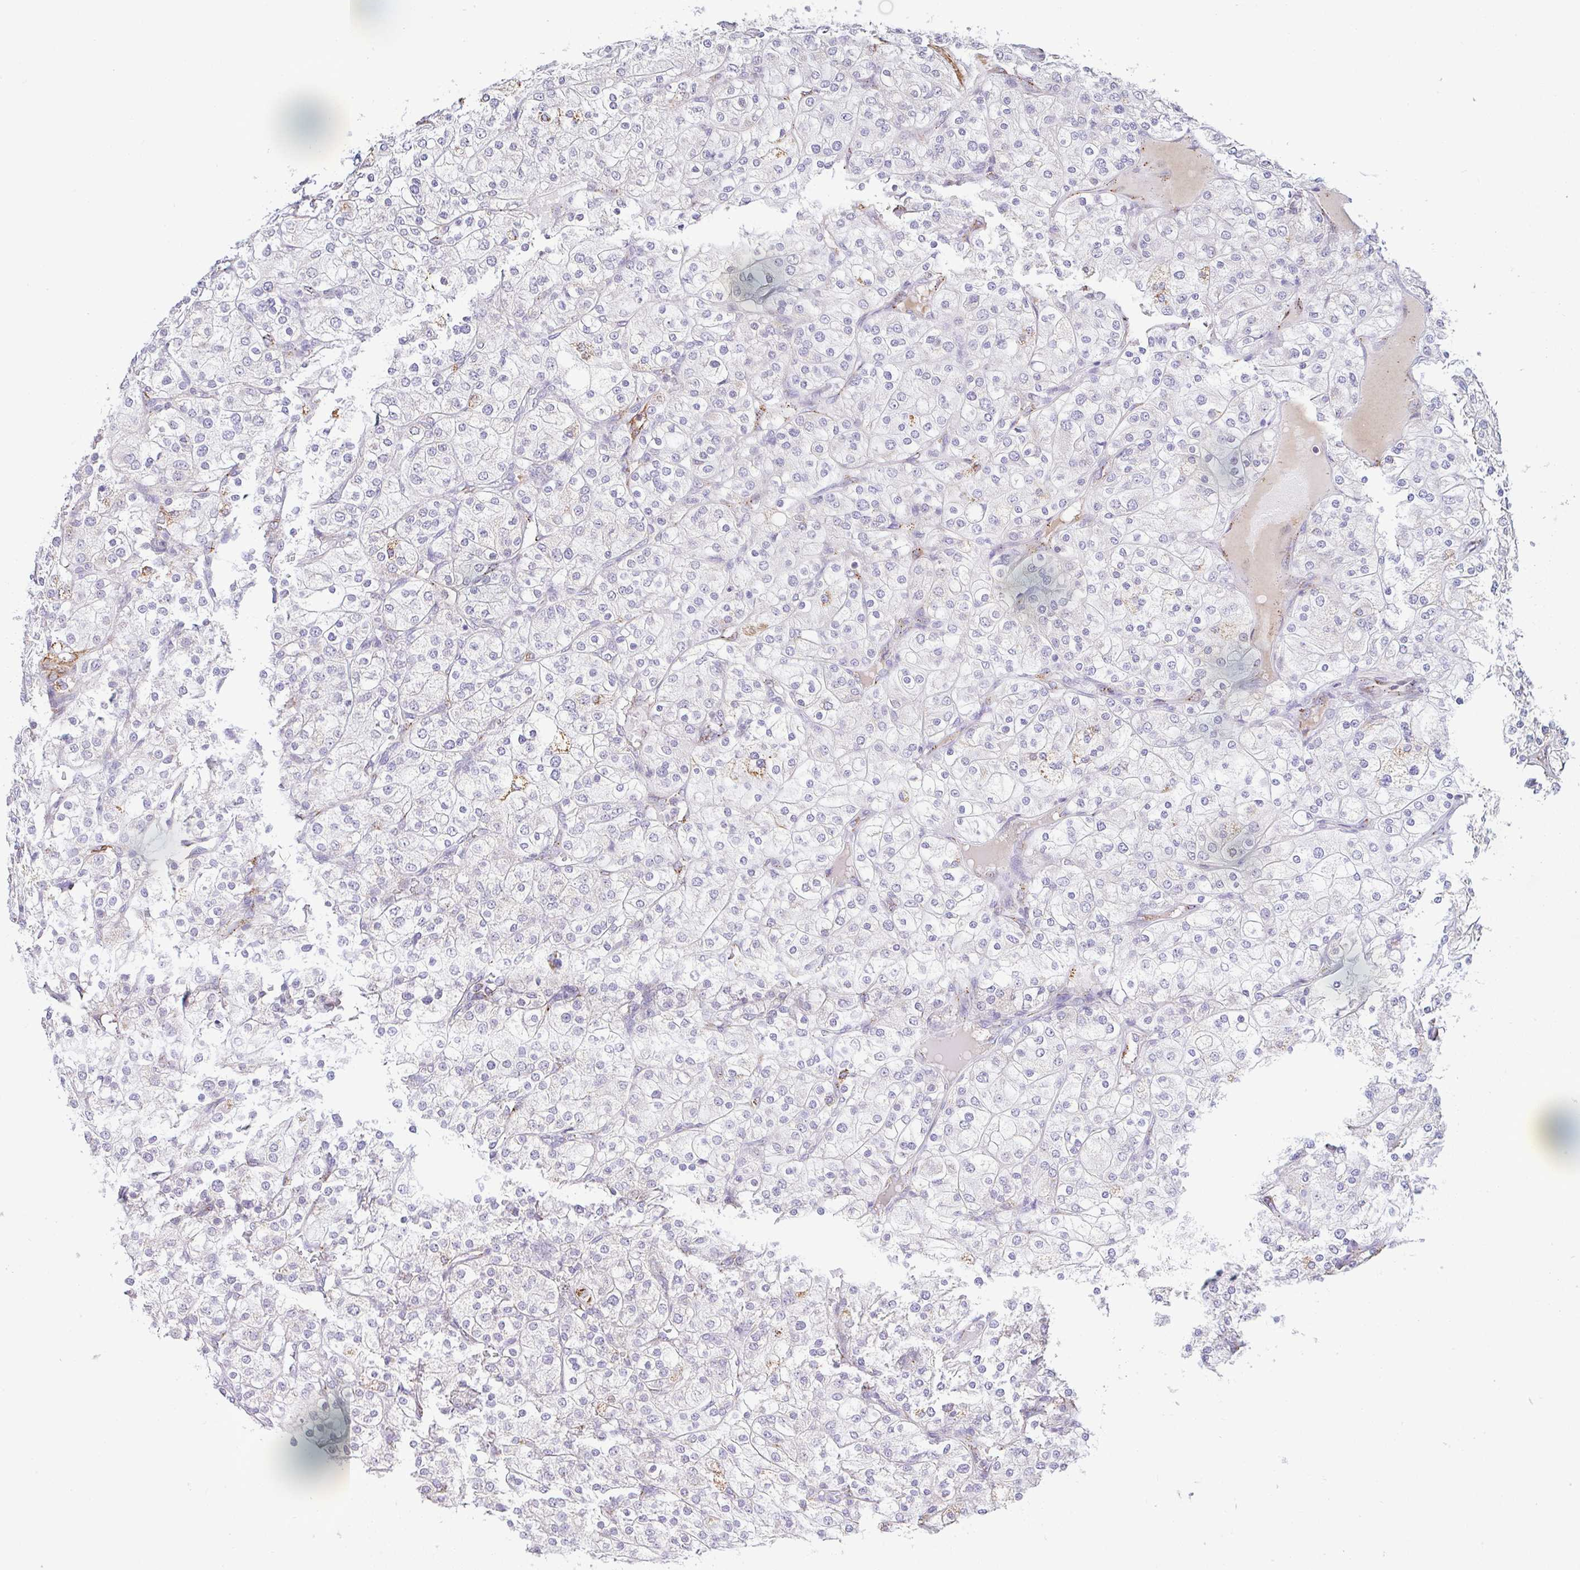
{"staining": {"intensity": "moderate", "quantity": "<25%", "location": "cytoplasmic/membranous"}, "tissue": "renal cancer", "cell_type": "Tumor cells", "image_type": "cancer", "snomed": [{"axis": "morphology", "description": "Adenocarcinoma, NOS"}, {"axis": "topography", "description": "Kidney"}], "caption": "DAB (3,3'-diaminobenzidine) immunohistochemical staining of adenocarcinoma (renal) shows moderate cytoplasmic/membranous protein expression in about <25% of tumor cells. (DAB (3,3'-diaminobenzidine) IHC with brightfield microscopy, high magnification).", "gene": "PLCD4", "patient": {"sex": "male", "age": 80}}